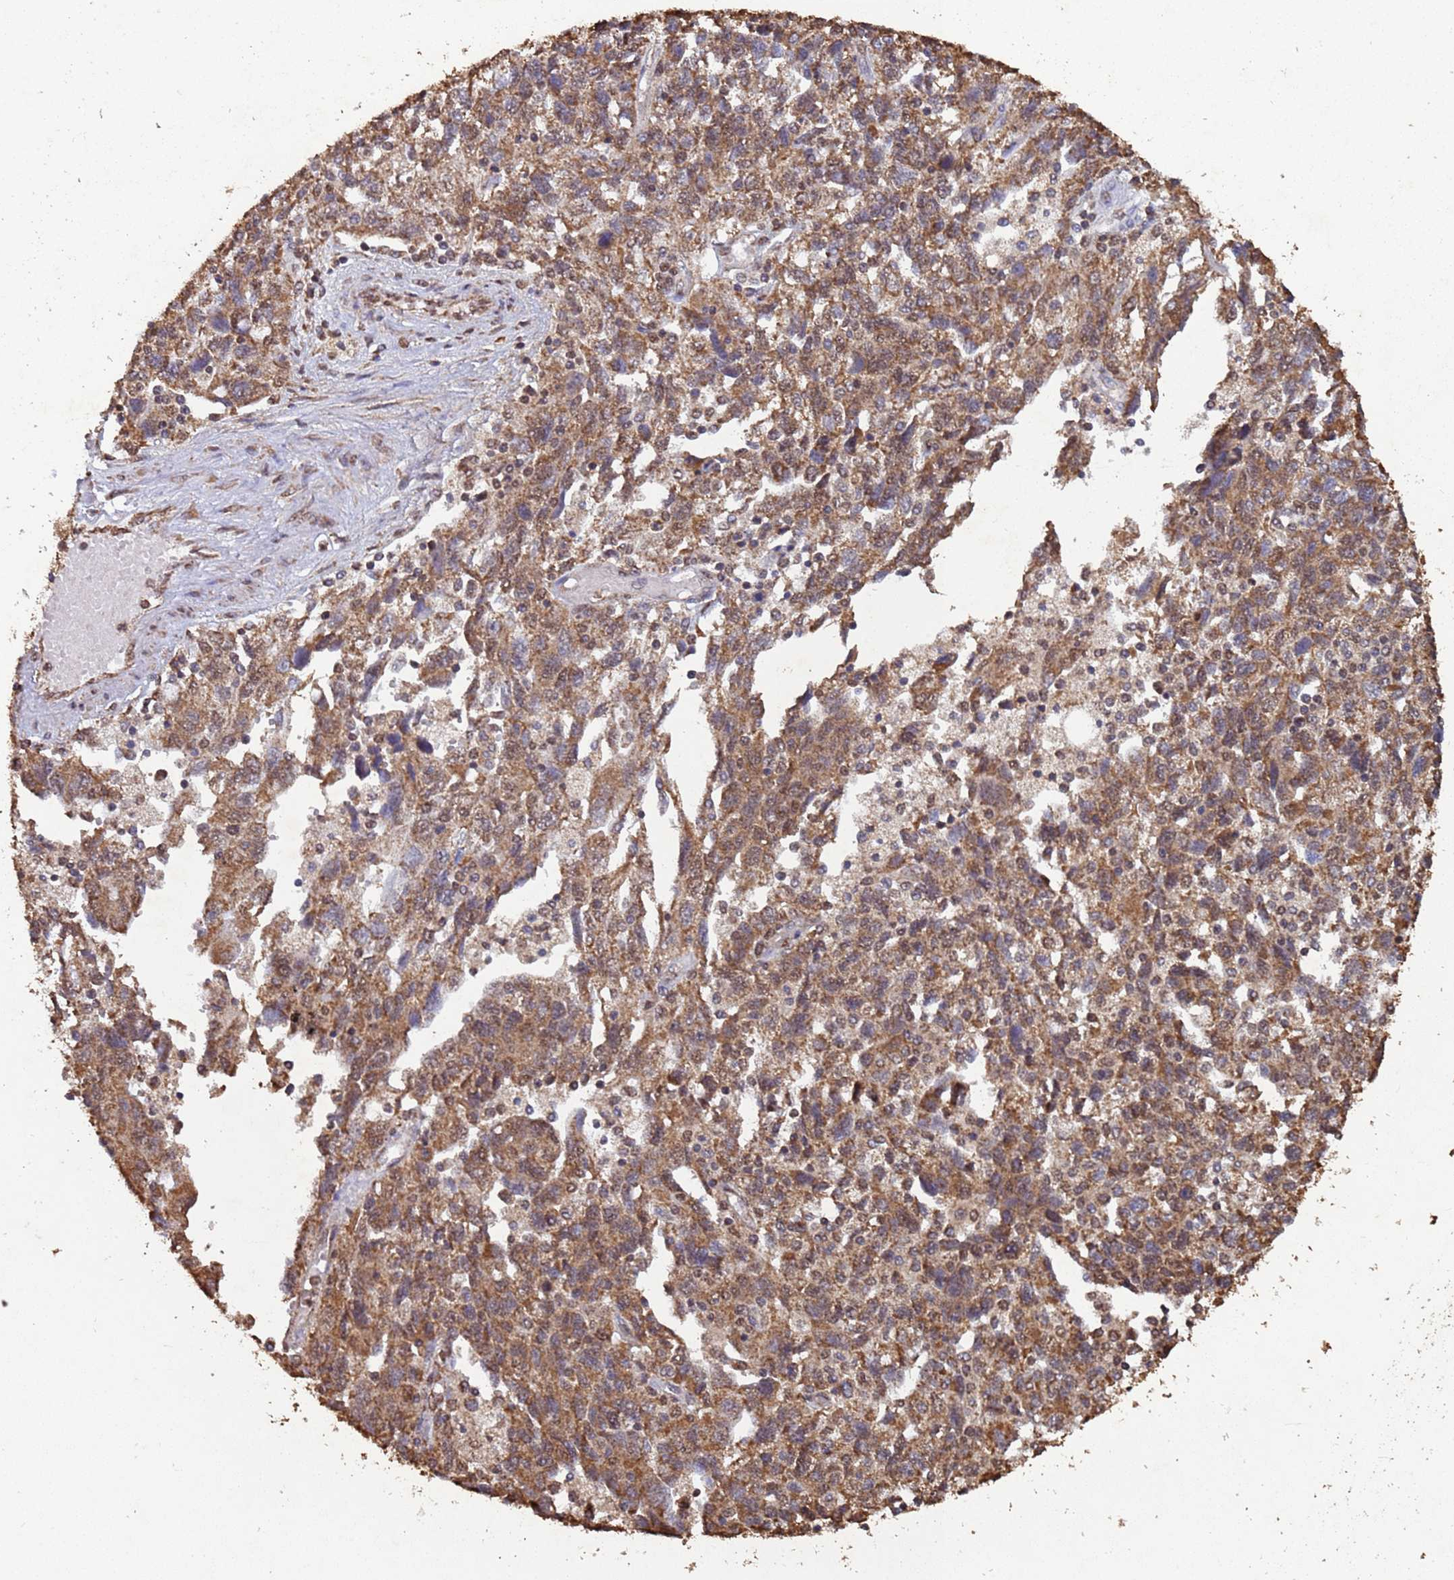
{"staining": {"intensity": "moderate", "quantity": ">75%", "location": "cytoplasmic/membranous,nuclear"}, "tissue": "ovarian cancer", "cell_type": "Tumor cells", "image_type": "cancer", "snomed": [{"axis": "morphology", "description": "Carcinoma, NOS"}, {"axis": "morphology", "description": "Cystadenocarcinoma, serous, NOS"}, {"axis": "topography", "description": "Ovary"}], "caption": "Immunohistochemical staining of ovarian serous cystadenocarcinoma exhibits medium levels of moderate cytoplasmic/membranous and nuclear positivity in about >75% of tumor cells. The protein of interest is stained brown, and the nuclei are stained in blue (DAB (3,3'-diaminobenzidine) IHC with brightfield microscopy, high magnification).", "gene": "HDAC10", "patient": {"sex": "female", "age": 69}}